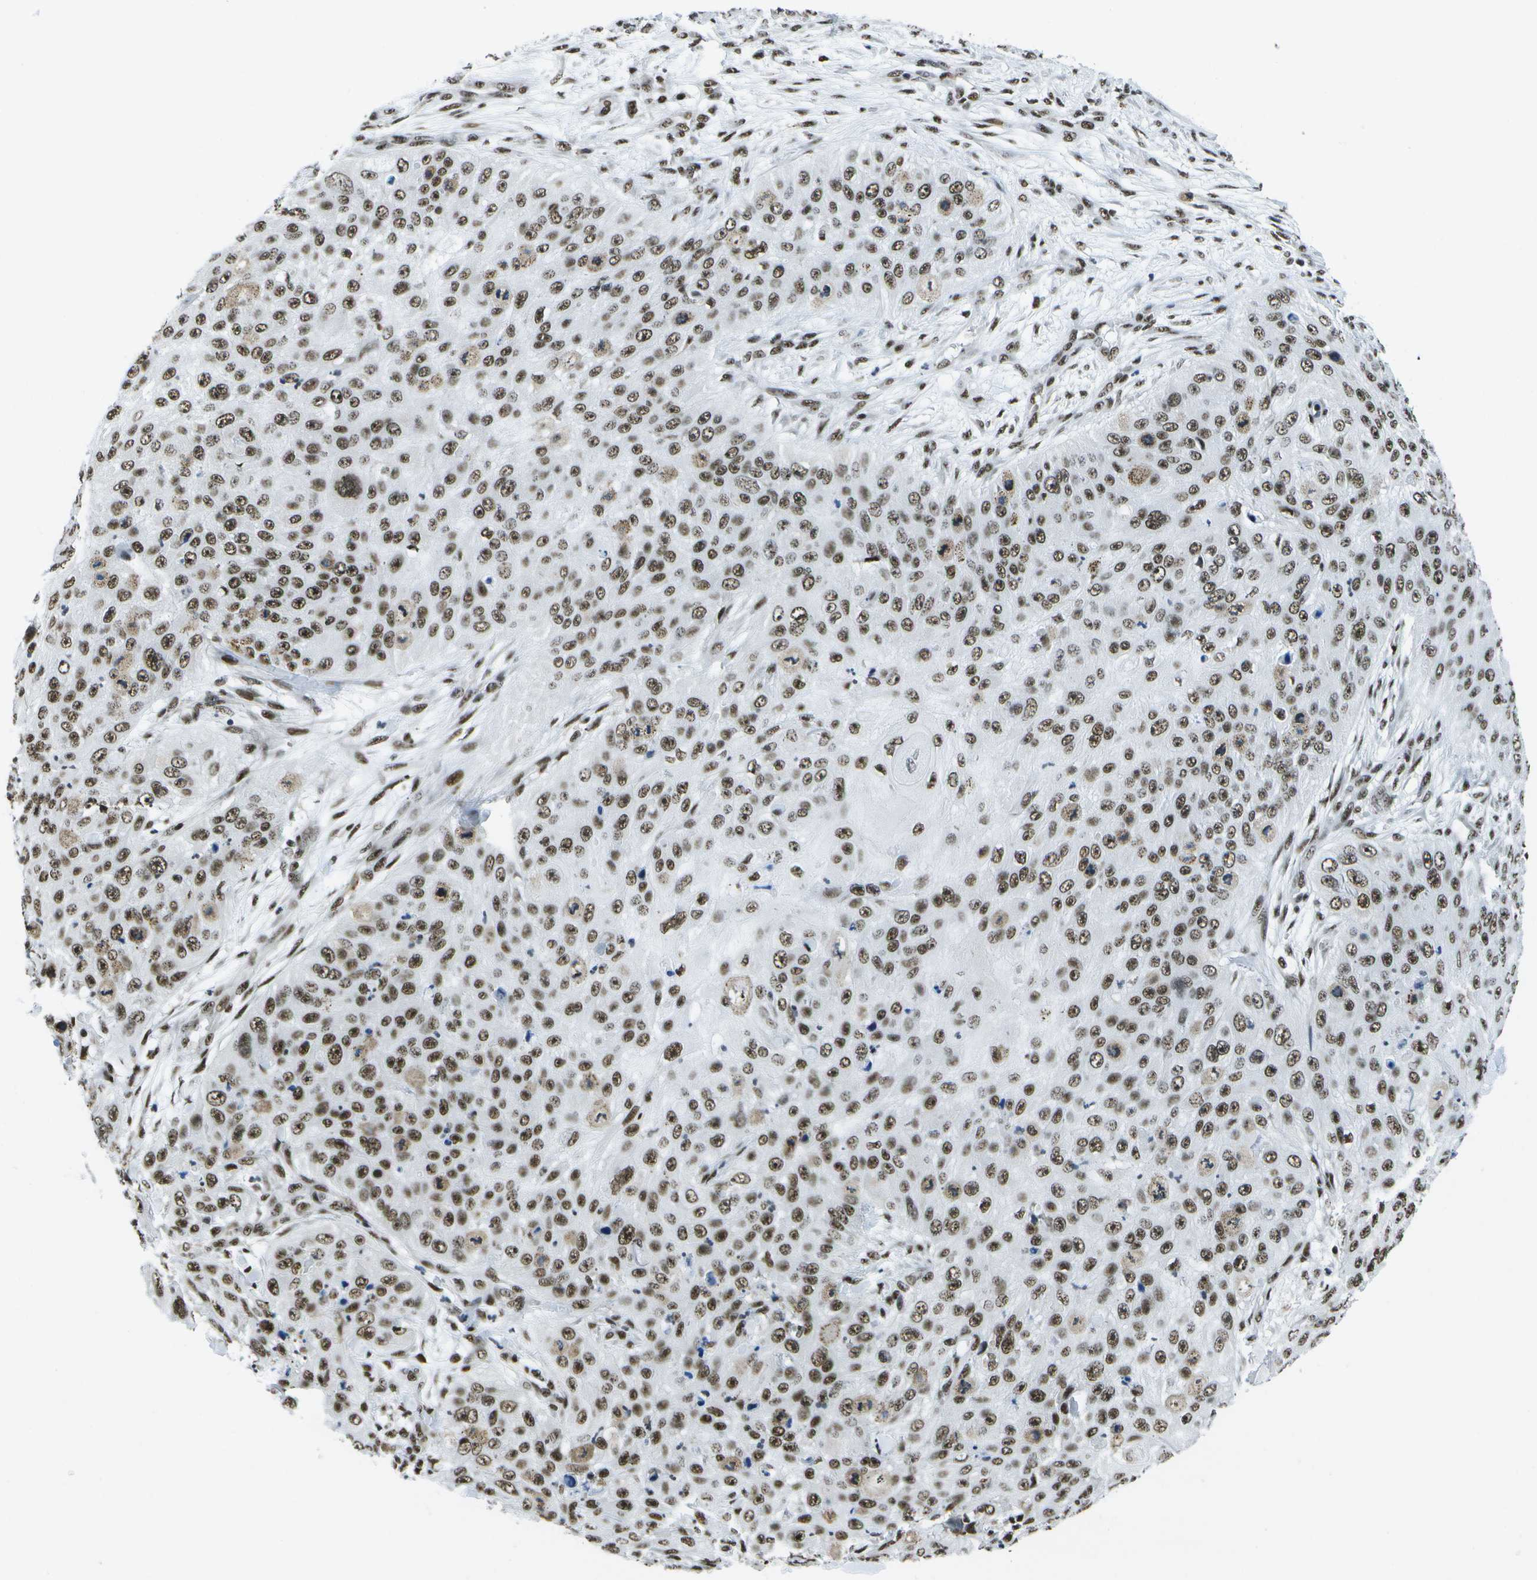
{"staining": {"intensity": "strong", "quantity": ">75%", "location": "nuclear"}, "tissue": "skin cancer", "cell_type": "Tumor cells", "image_type": "cancer", "snomed": [{"axis": "morphology", "description": "Squamous cell carcinoma, NOS"}, {"axis": "topography", "description": "Skin"}], "caption": "Squamous cell carcinoma (skin) tissue reveals strong nuclear staining in approximately >75% of tumor cells", "gene": "NSRP1", "patient": {"sex": "female", "age": 80}}